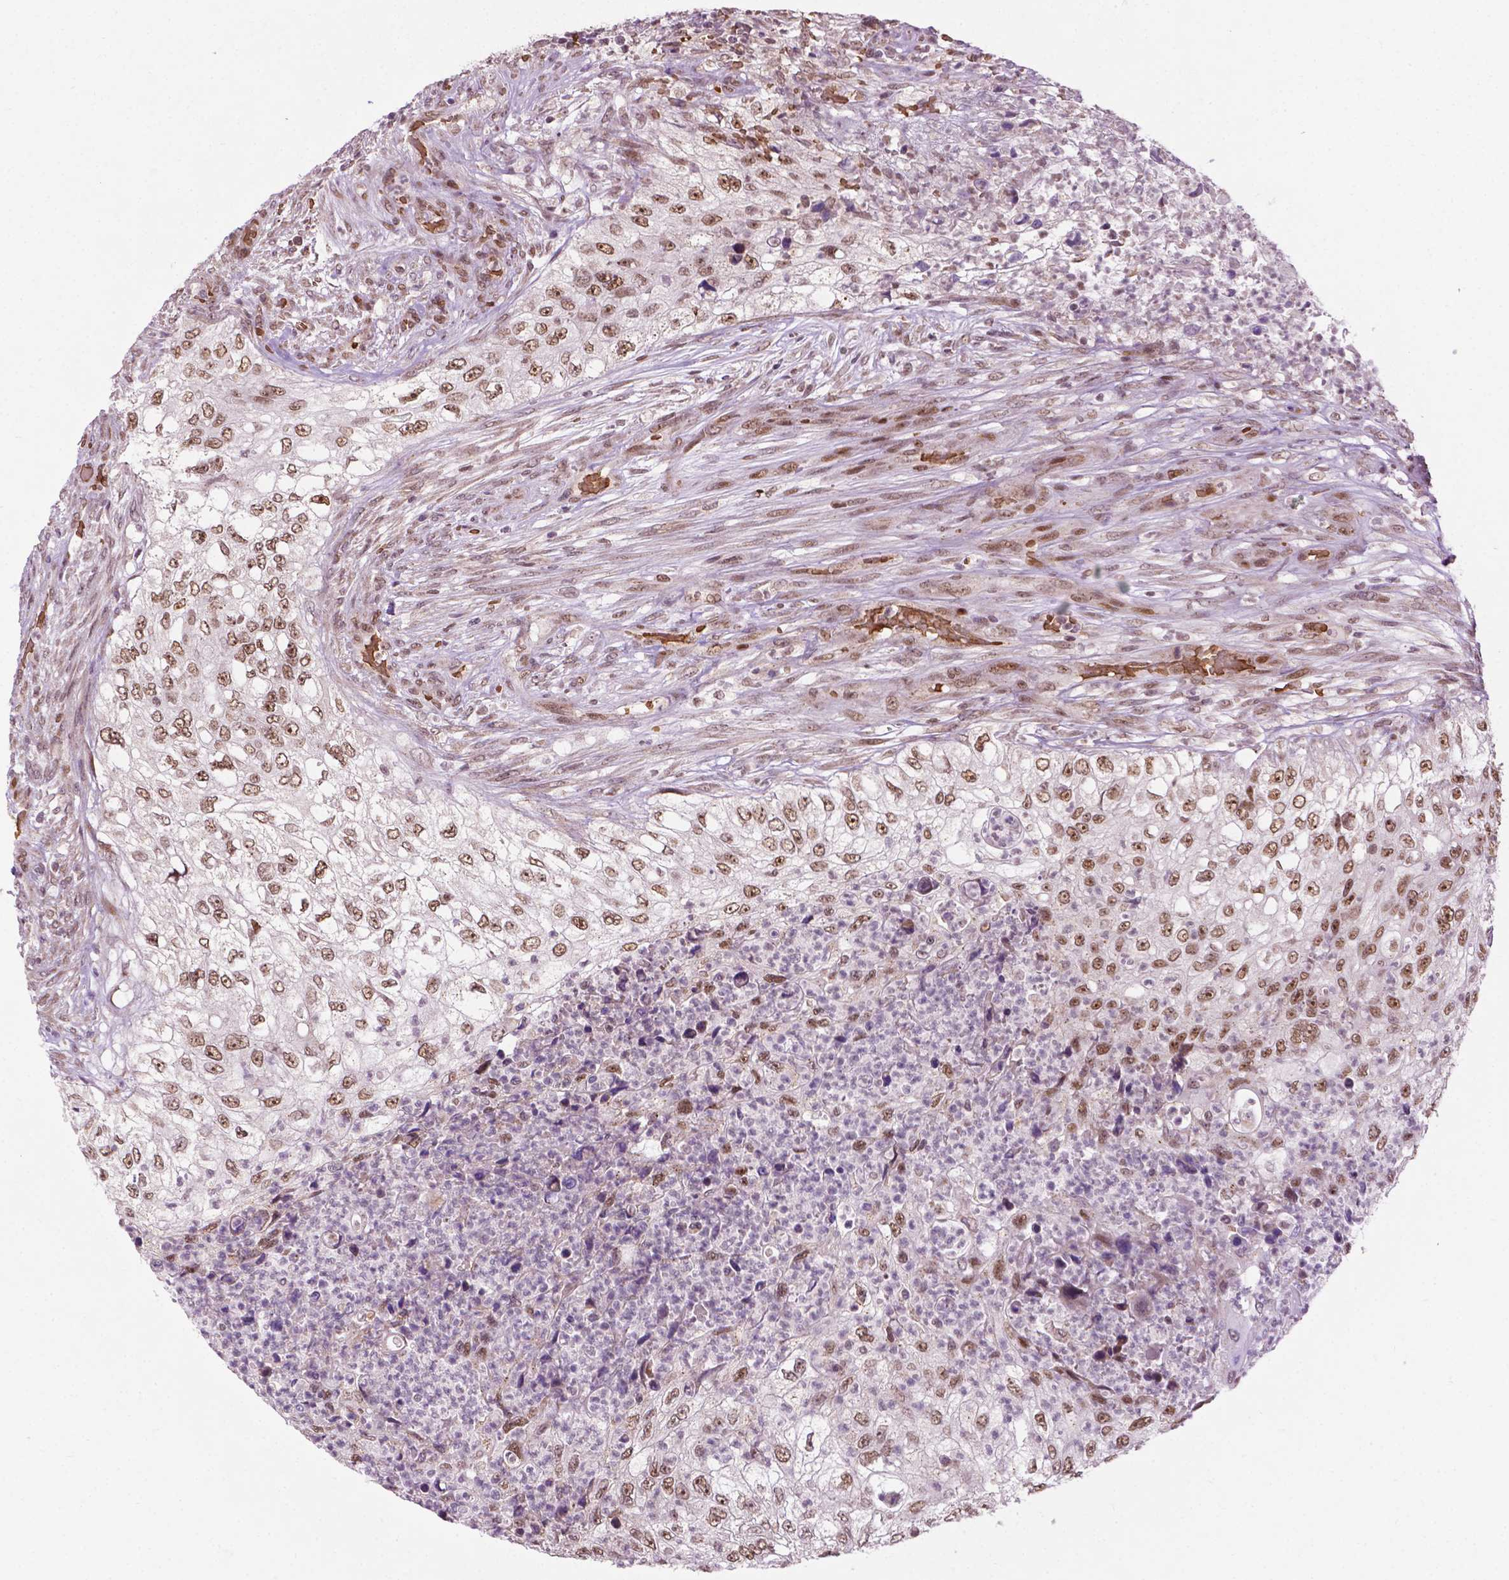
{"staining": {"intensity": "moderate", "quantity": ">75%", "location": "nuclear"}, "tissue": "urothelial cancer", "cell_type": "Tumor cells", "image_type": "cancer", "snomed": [{"axis": "morphology", "description": "Urothelial carcinoma, High grade"}, {"axis": "topography", "description": "Urinary bladder"}], "caption": "This image shows urothelial cancer stained with immunohistochemistry to label a protein in brown. The nuclear of tumor cells show moderate positivity for the protein. Nuclei are counter-stained blue.", "gene": "ZNF41", "patient": {"sex": "female", "age": 60}}